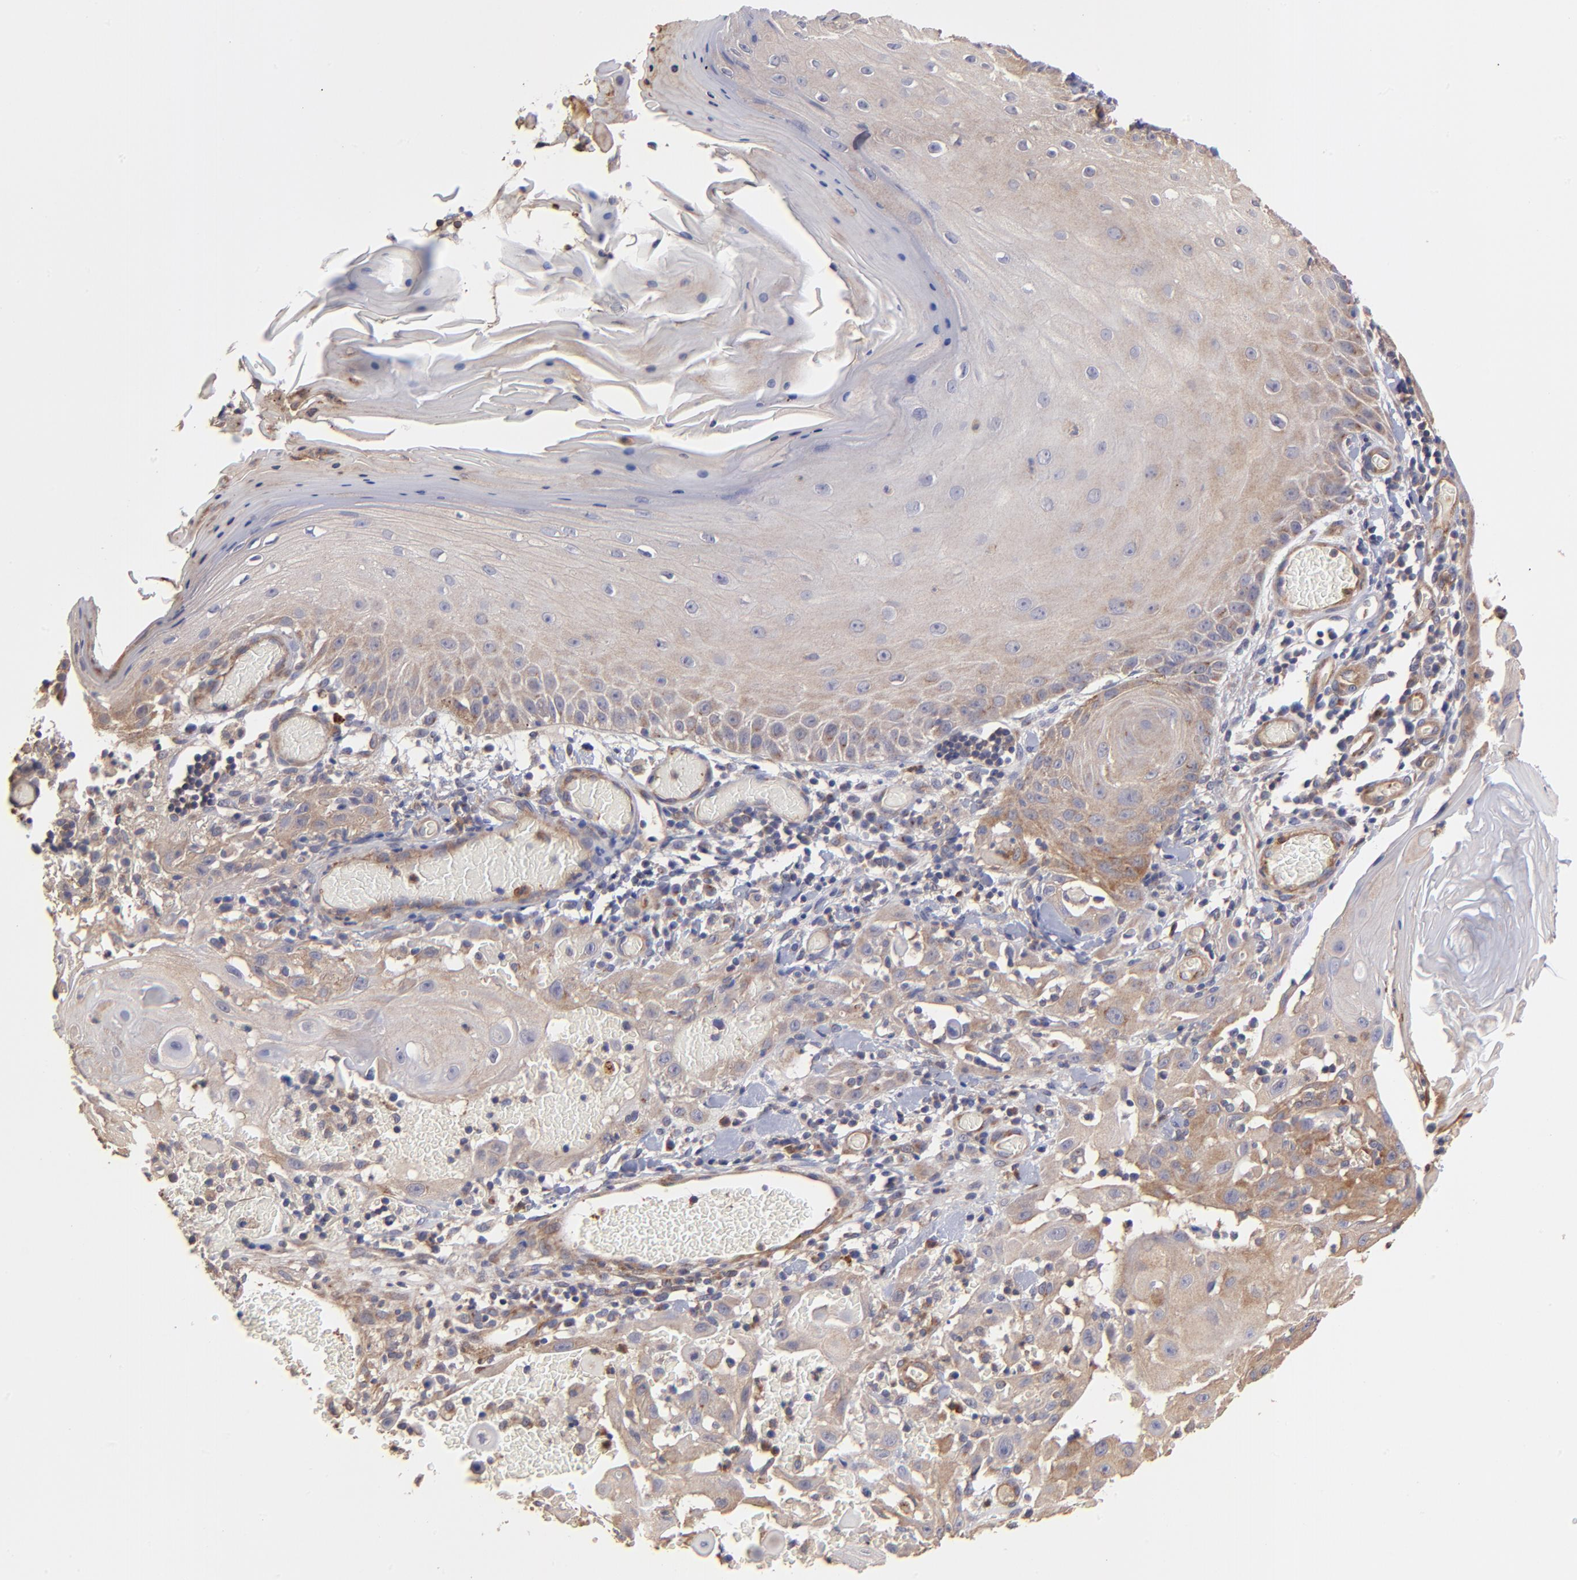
{"staining": {"intensity": "weak", "quantity": "<25%", "location": "cytoplasmic/membranous"}, "tissue": "skin cancer", "cell_type": "Tumor cells", "image_type": "cancer", "snomed": [{"axis": "morphology", "description": "Squamous cell carcinoma, NOS"}, {"axis": "topography", "description": "Skin"}], "caption": "Tumor cells show no significant staining in skin cancer (squamous cell carcinoma).", "gene": "ASB7", "patient": {"sex": "male", "age": 24}}